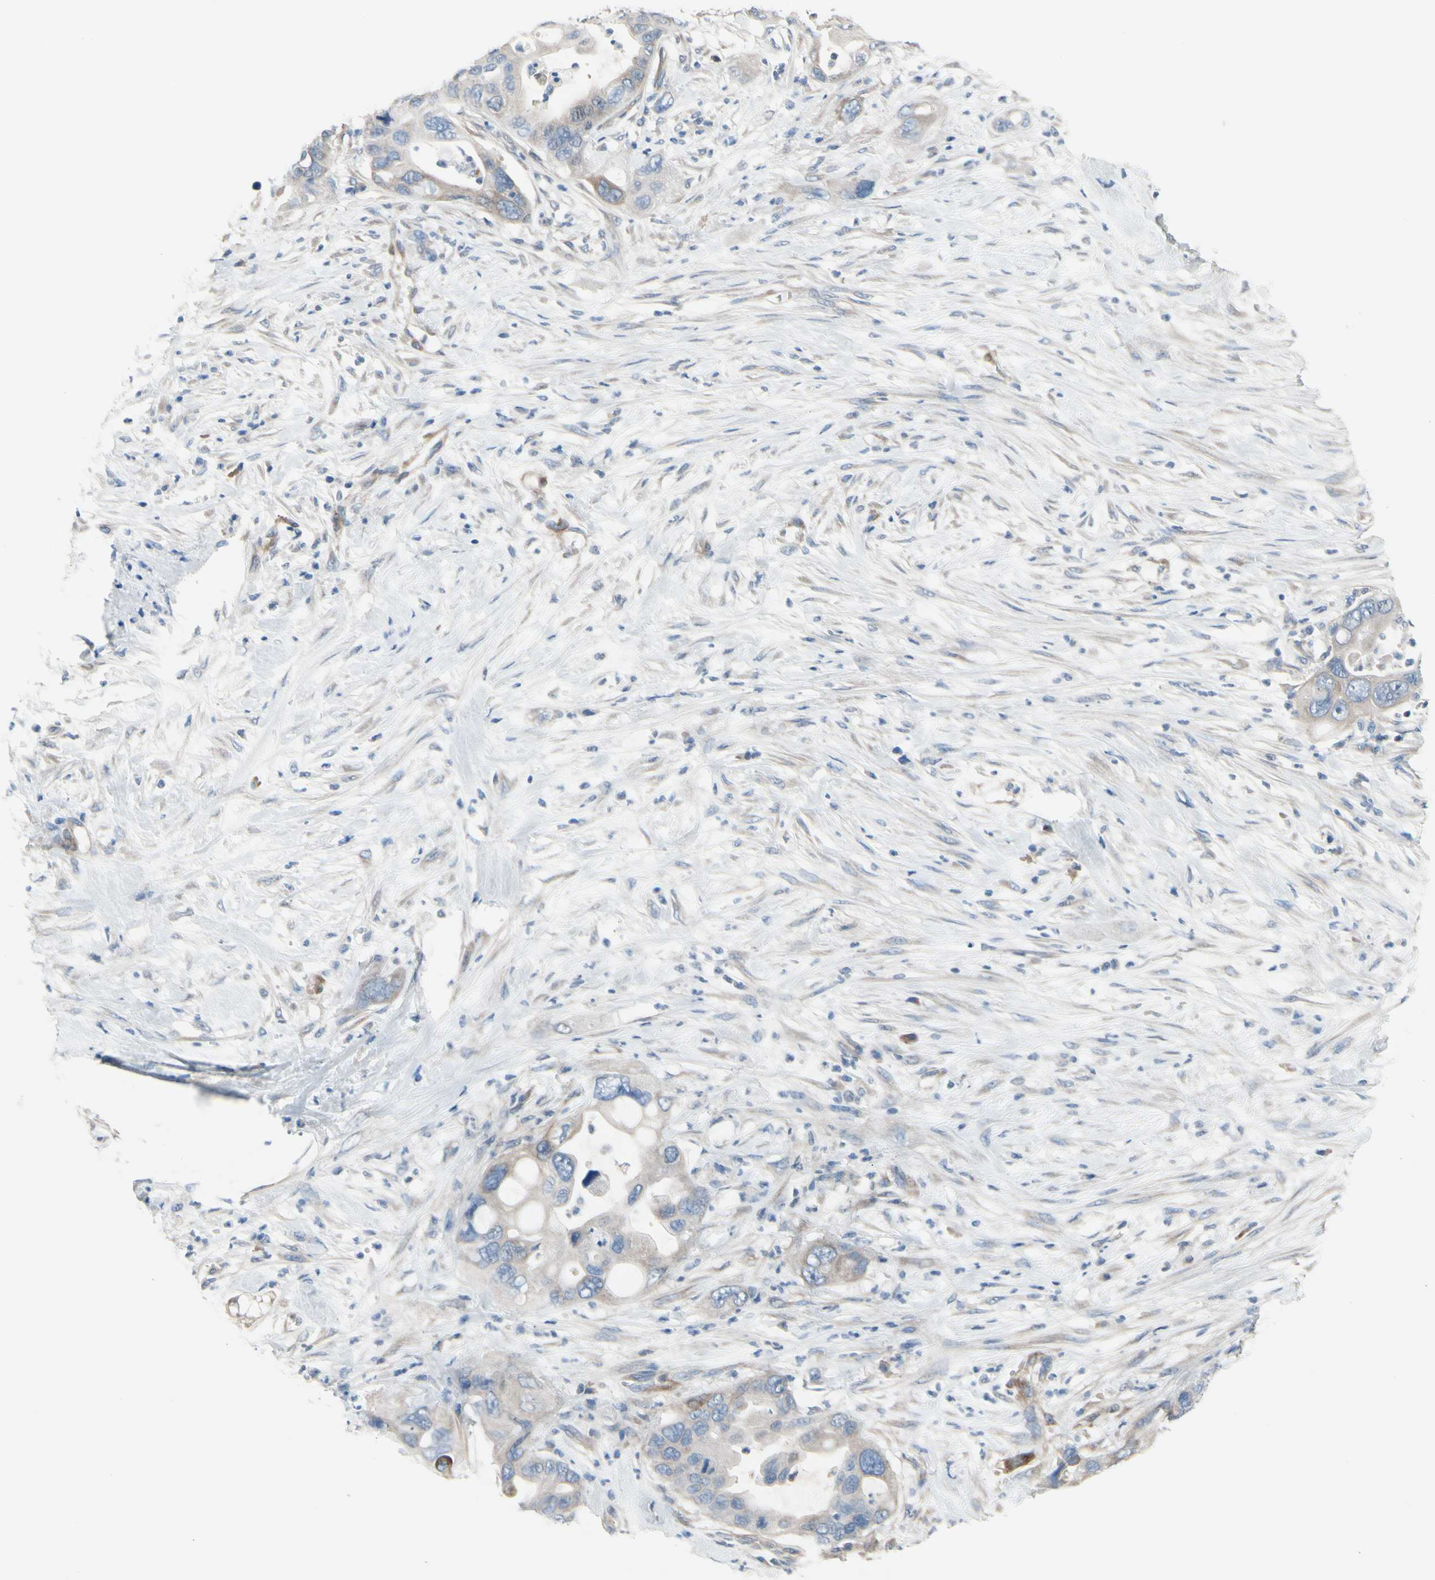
{"staining": {"intensity": "weak", "quantity": "25%-75%", "location": "cytoplasmic/membranous"}, "tissue": "pancreatic cancer", "cell_type": "Tumor cells", "image_type": "cancer", "snomed": [{"axis": "morphology", "description": "Adenocarcinoma, NOS"}, {"axis": "topography", "description": "Pancreas"}], "caption": "Immunohistochemical staining of human adenocarcinoma (pancreatic) shows low levels of weak cytoplasmic/membranous protein positivity in about 25%-75% of tumor cells.", "gene": "MAP2", "patient": {"sex": "female", "age": 71}}